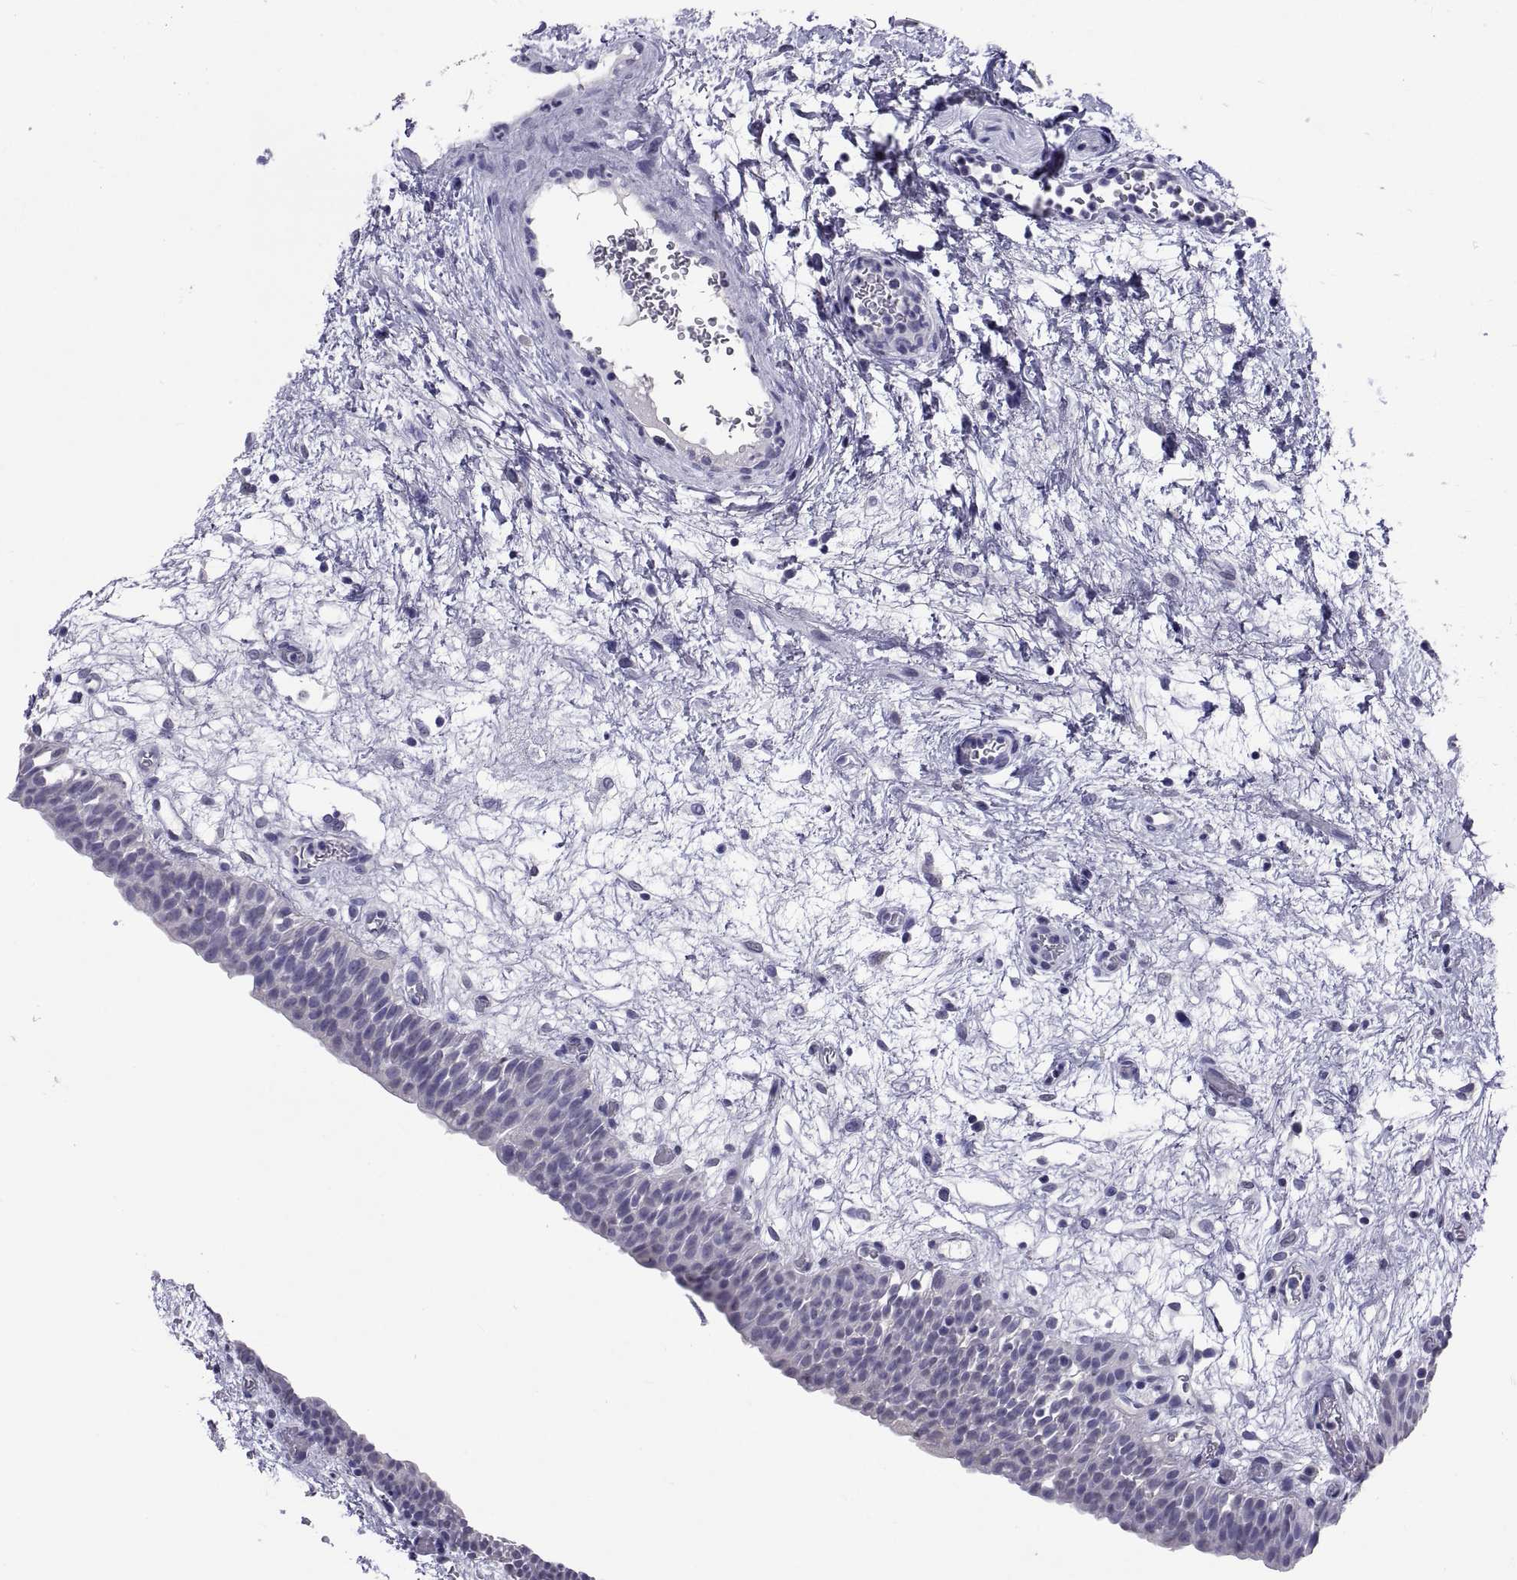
{"staining": {"intensity": "negative", "quantity": "none", "location": "none"}, "tissue": "urinary bladder", "cell_type": "Urothelial cells", "image_type": "normal", "snomed": [{"axis": "morphology", "description": "Normal tissue, NOS"}, {"axis": "topography", "description": "Urinary bladder"}], "caption": "The IHC micrograph has no significant positivity in urothelial cells of urinary bladder.", "gene": "TGFBR3L", "patient": {"sex": "male", "age": 76}}